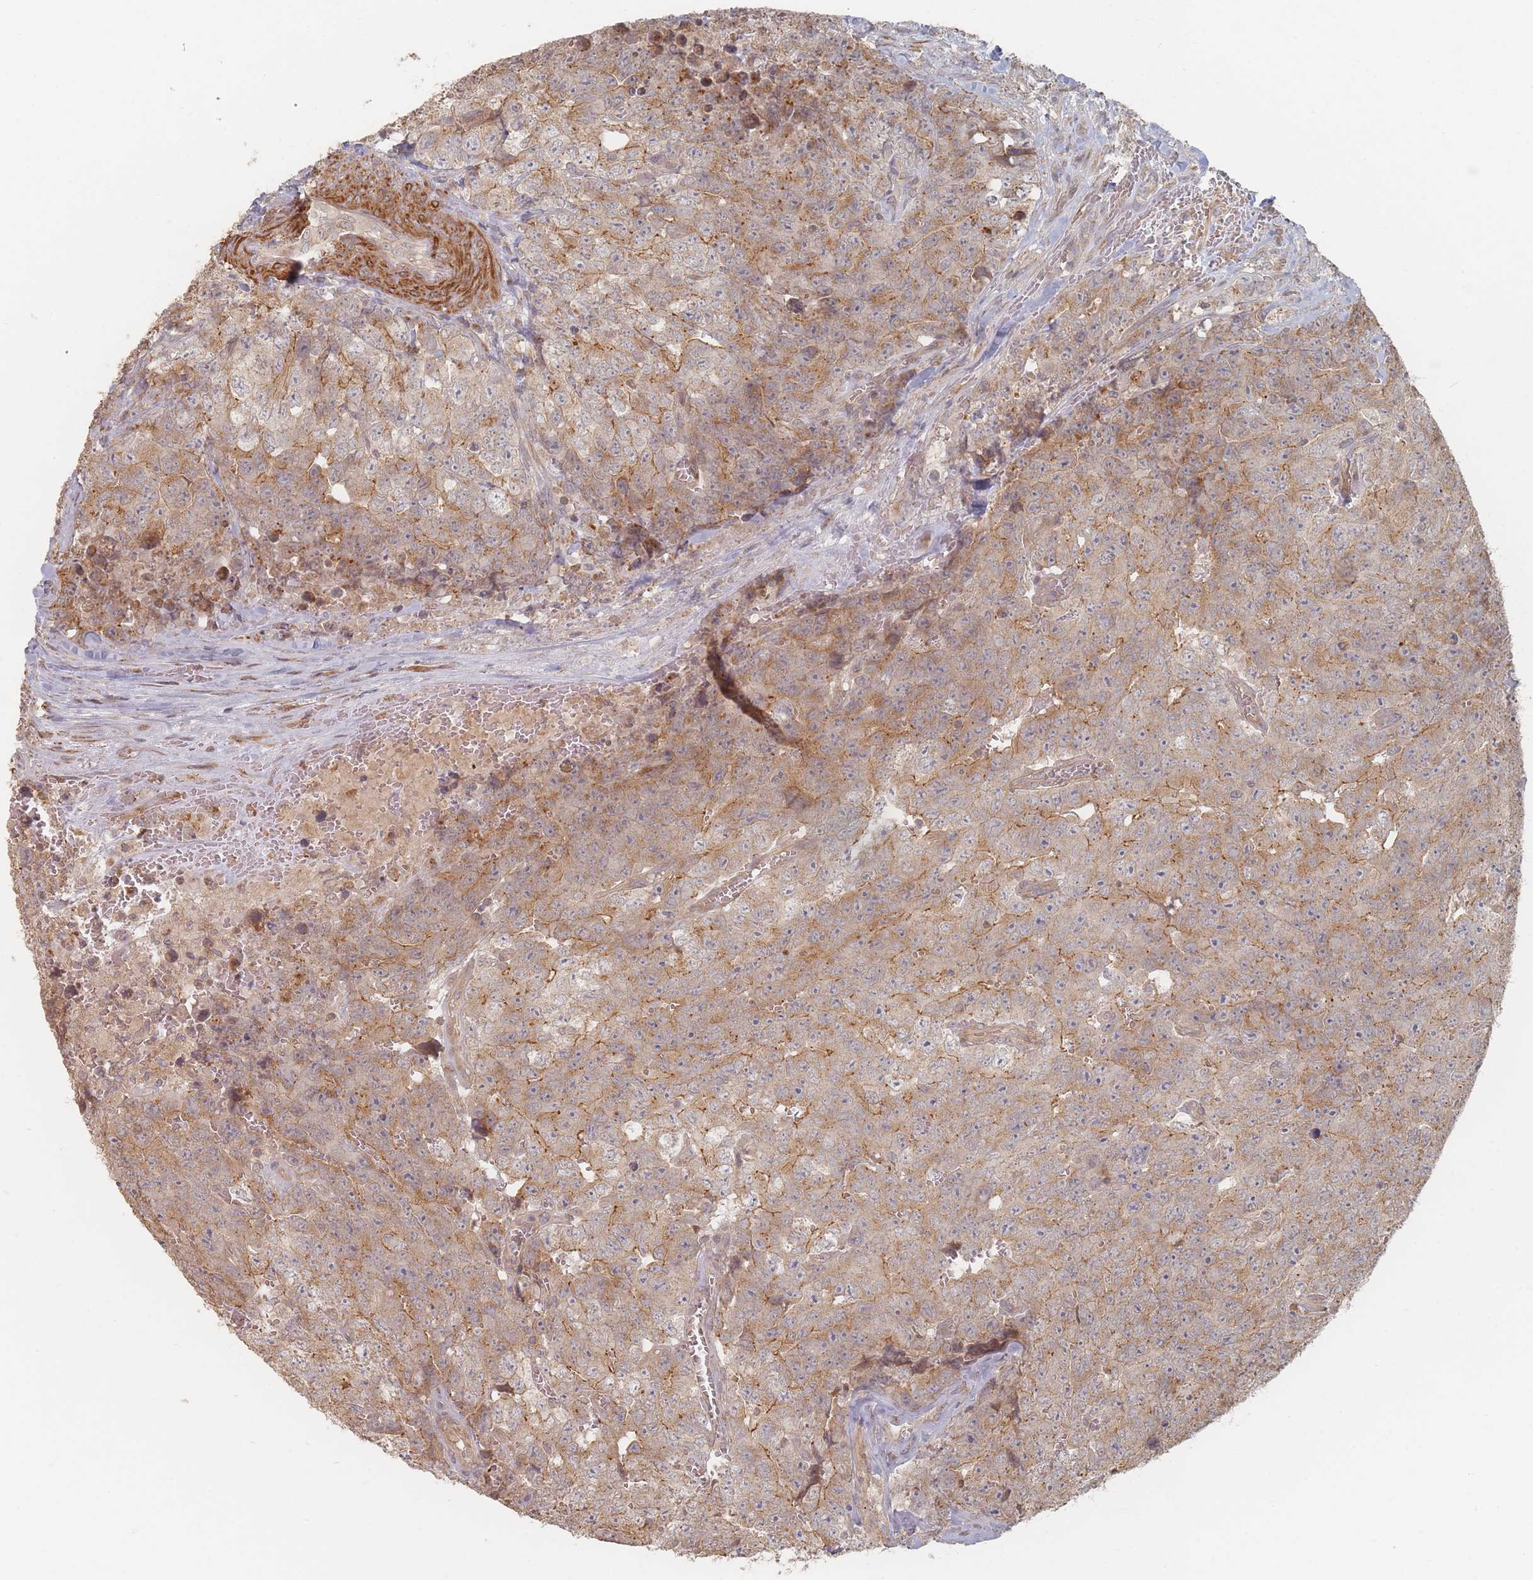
{"staining": {"intensity": "moderate", "quantity": ">75%", "location": "cytoplasmic/membranous"}, "tissue": "testis cancer", "cell_type": "Tumor cells", "image_type": "cancer", "snomed": [{"axis": "morphology", "description": "Seminoma, NOS"}, {"axis": "morphology", "description": "Teratoma, malignant, NOS"}, {"axis": "topography", "description": "Testis"}], "caption": "Testis seminoma stained with a brown dye reveals moderate cytoplasmic/membranous positive staining in approximately >75% of tumor cells.", "gene": "GLE1", "patient": {"sex": "male", "age": 34}}